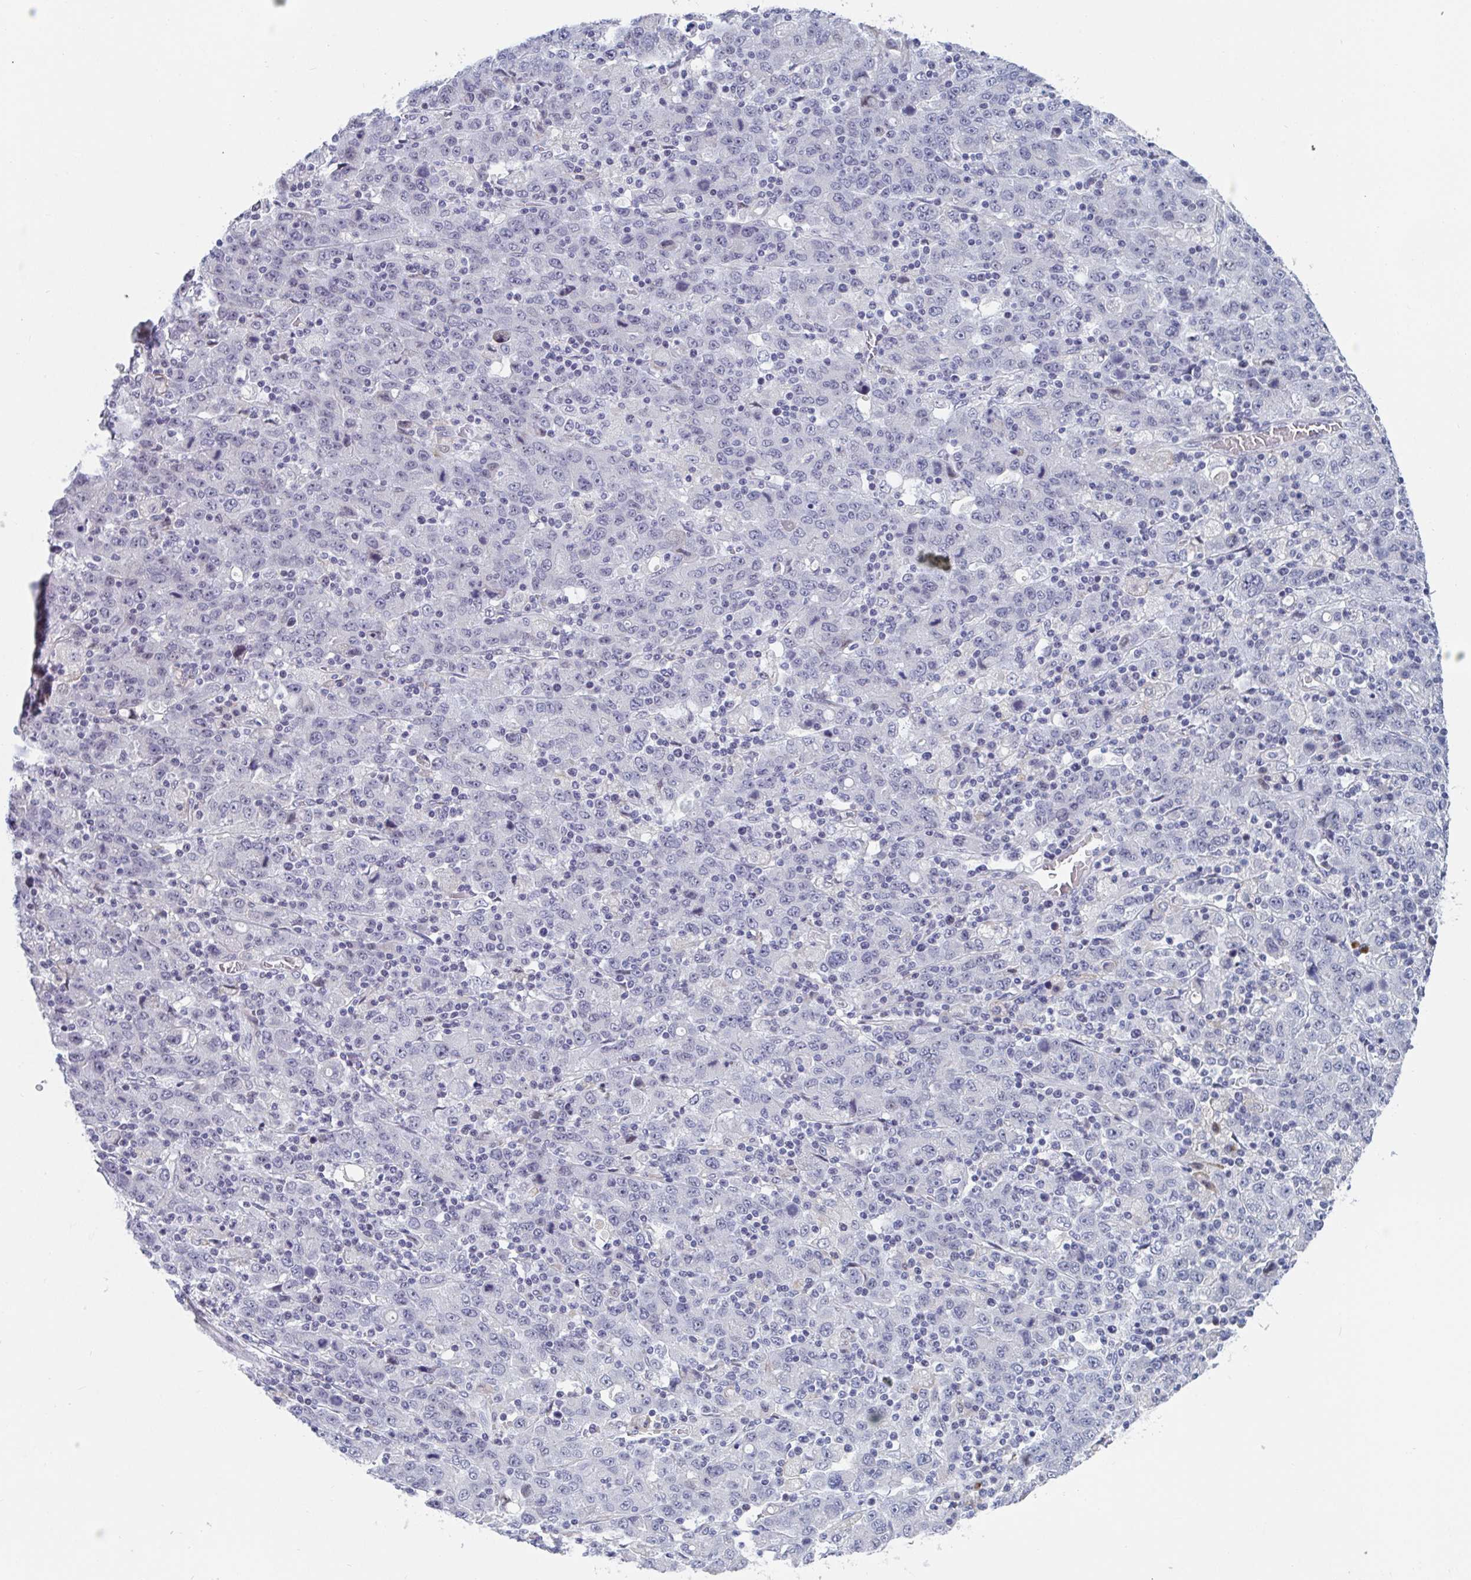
{"staining": {"intensity": "negative", "quantity": "none", "location": "none"}, "tissue": "stomach cancer", "cell_type": "Tumor cells", "image_type": "cancer", "snomed": [{"axis": "morphology", "description": "Adenocarcinoma, NOS"}, {"axis": "topography", "description": "Stomach, upper"}], "caption": "Stomach cancer (adenocarcinoma) stained for a protein using immunohistochemistry (IHC) exhibits no positivity tumor cells.", "gene": "CENPT", "patient": {"sex": "male", "age": 69}}